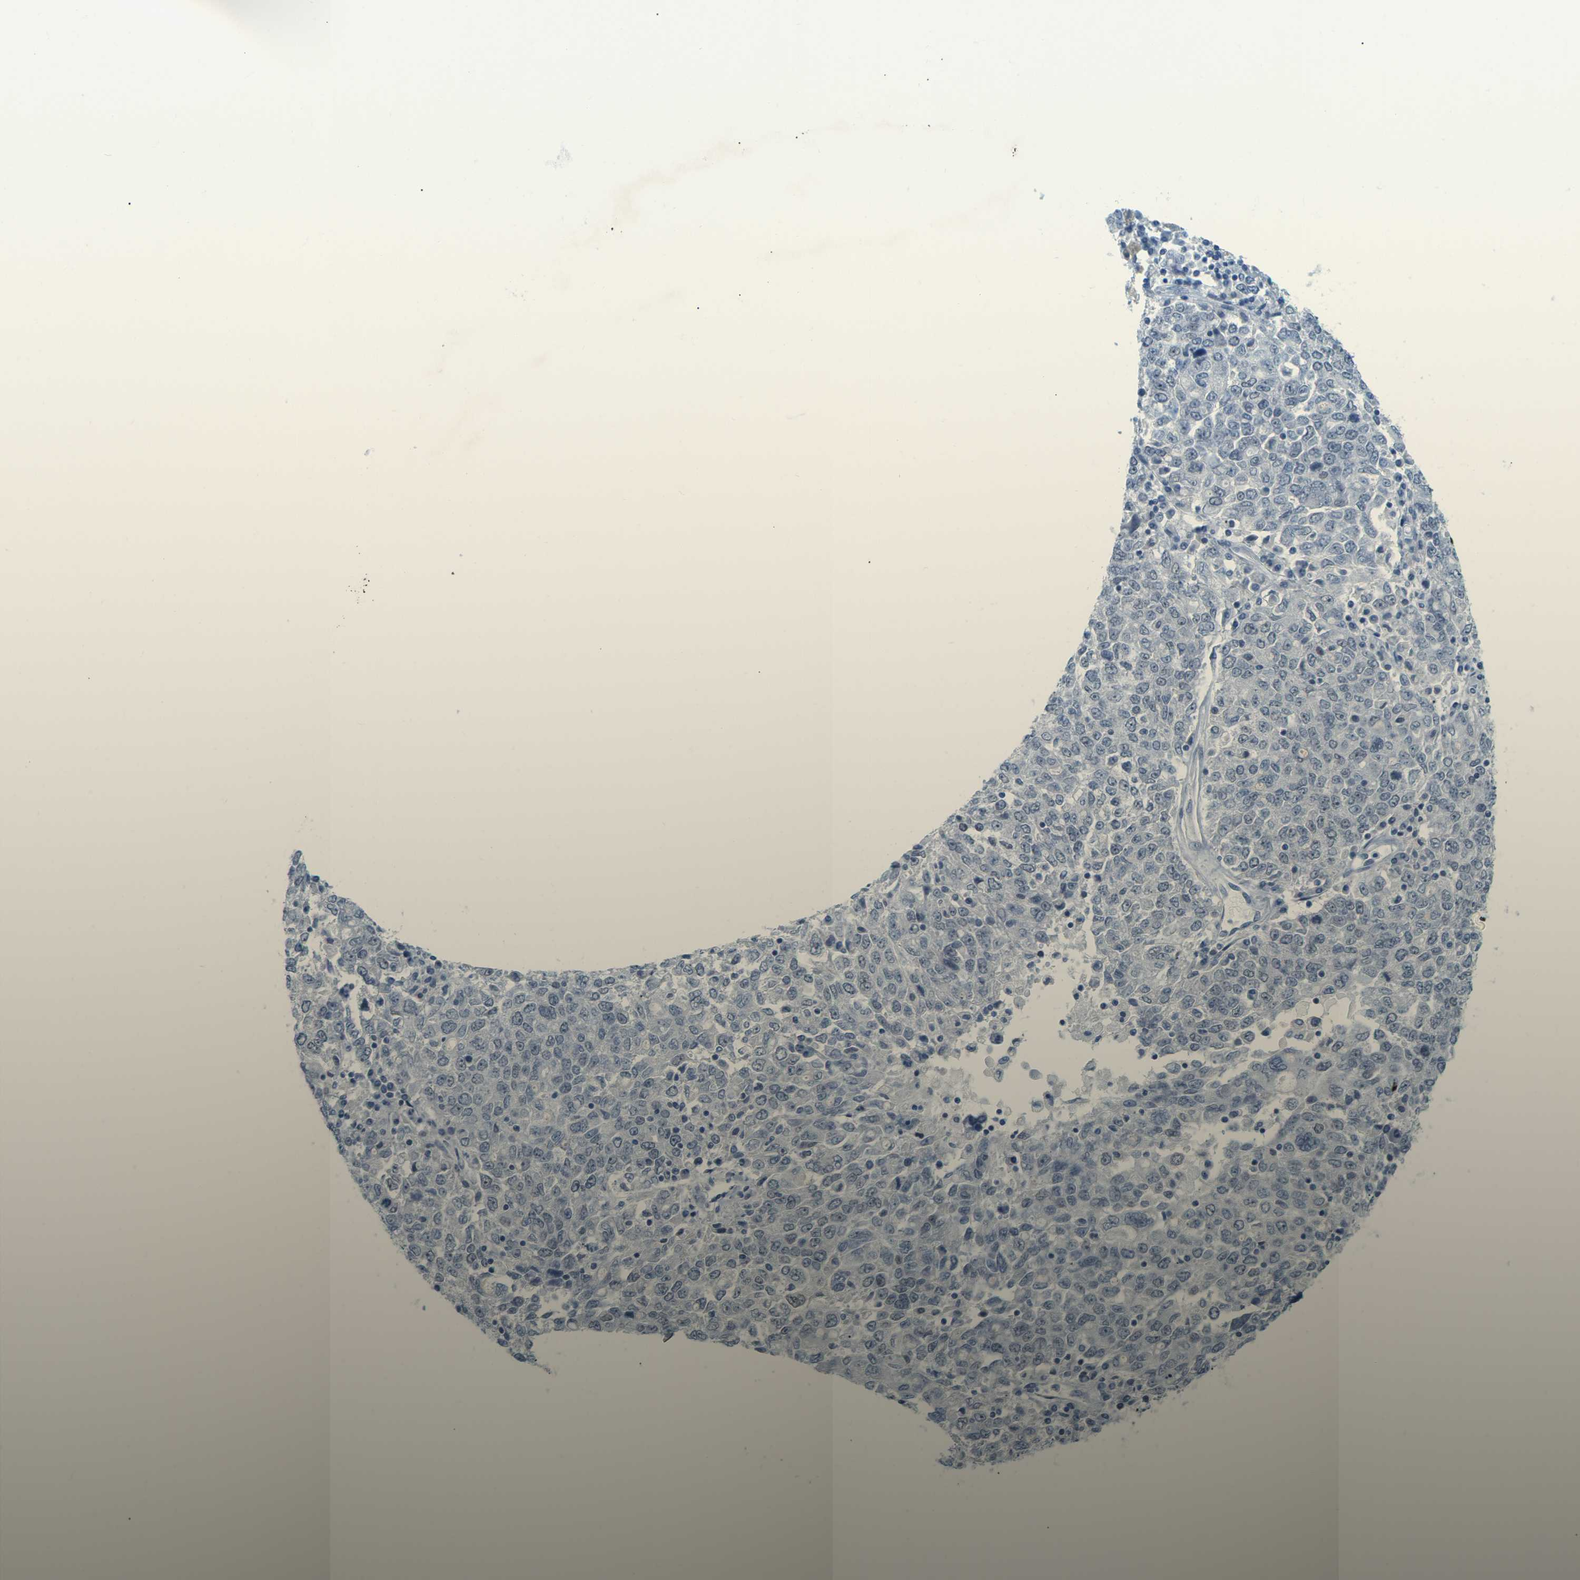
{"staining": {"intensity": "negative", "quantity": "none", "location": "none"}, "tissue": "ovarian cancer", "cell_type": "Tumor cells", "image_type": "cancer", "snomed": [{"axis": "morphology", "description": "Carcinoma, endometroid"}, {"axis": "topography", "description": "Ovary"}], "caption": "A high-resolution micrograph shows immunohistochemistry staining of ovarian cancer, which reveals no significant staining in tumor cells. (DAB immunohistochemistry with hematoxylin counter stain).", "gene": "HLTF", "patient": {"sex": "female", "age": 62}}